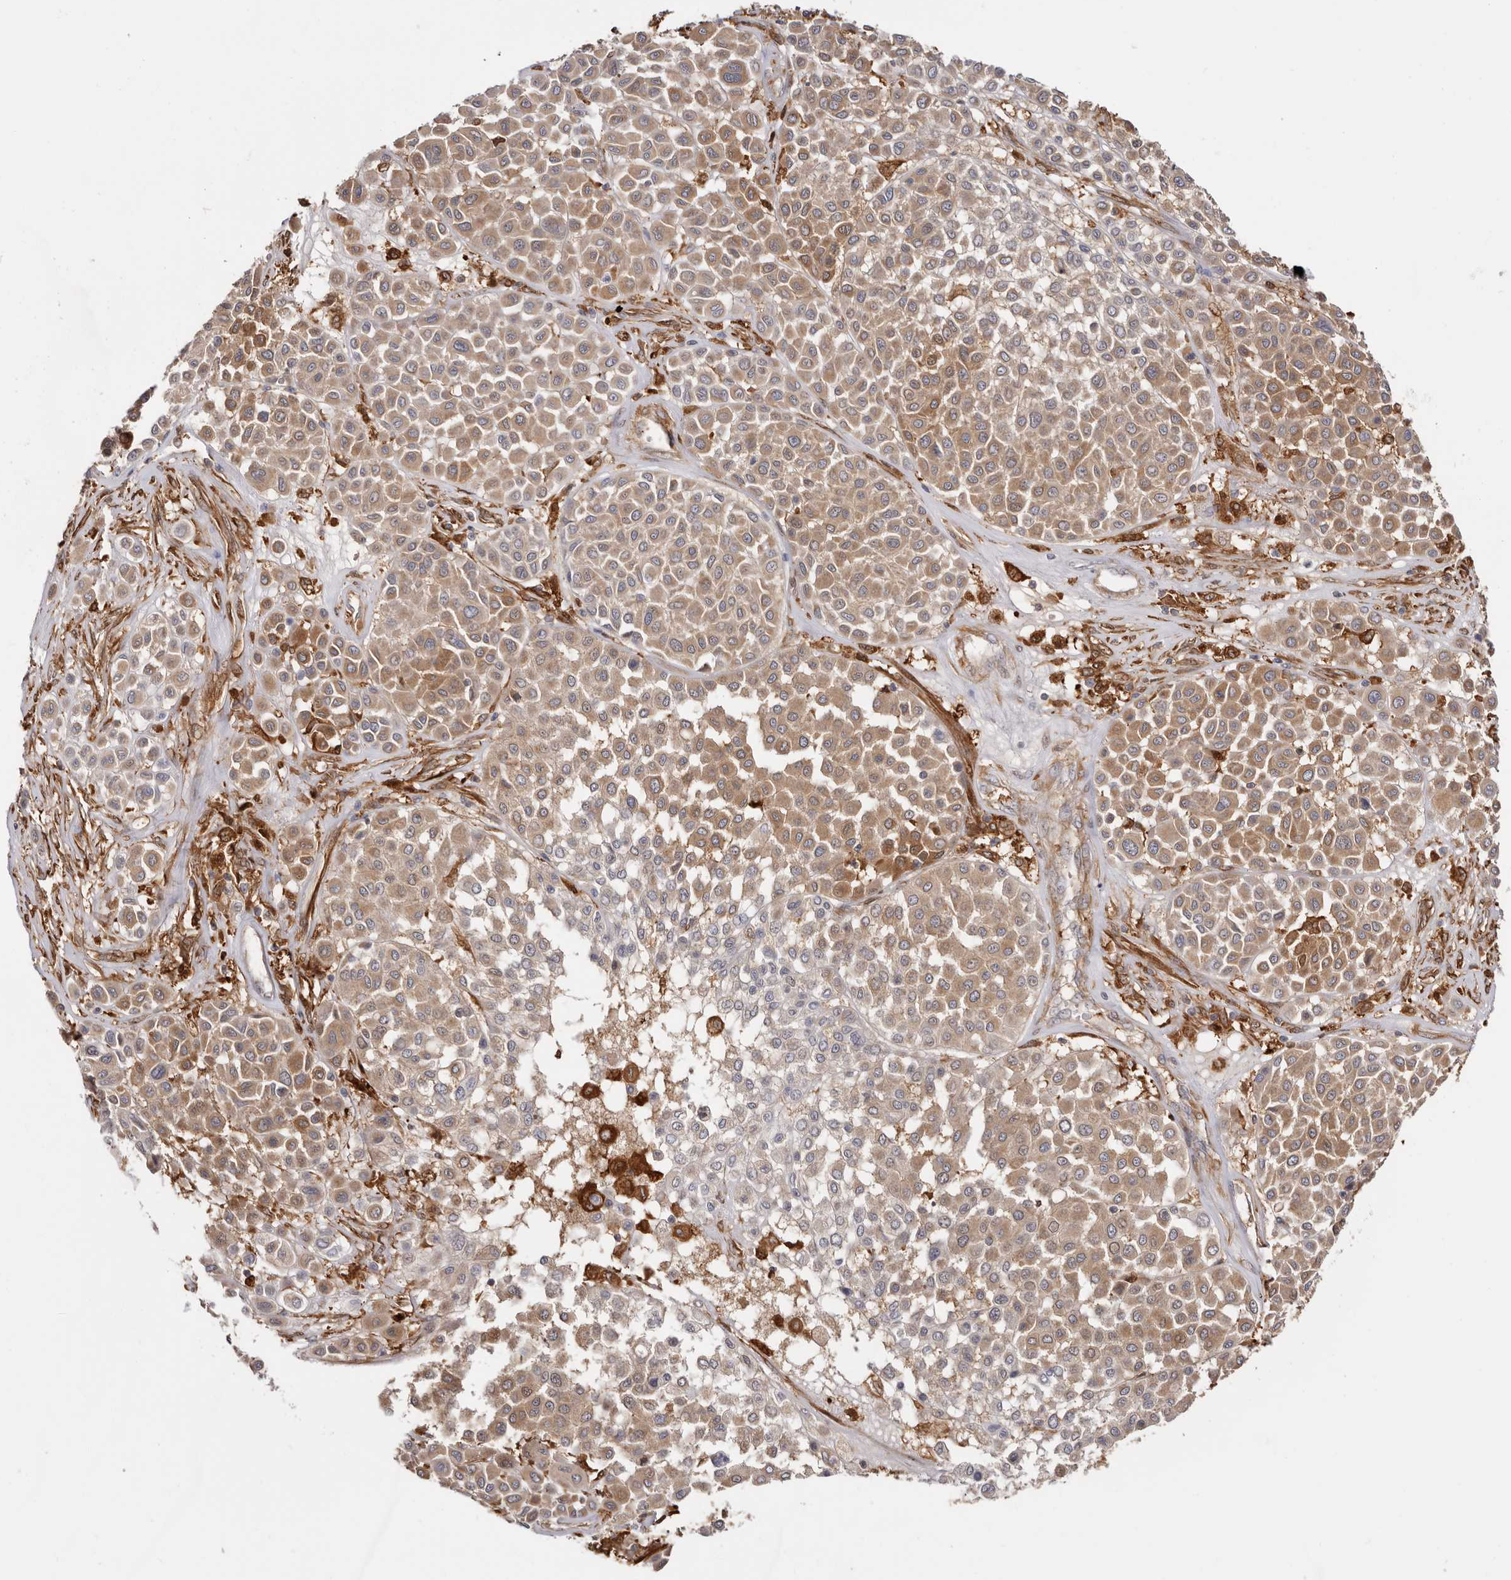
{"staining": {"intensity": "moderate", "quantity": ">75%", "location": "cytoplasmic/membranous"}, "tissue": "melanoma", "cell_type": "Tumor cells", "image_type": "cancer", "snomed": [{"axis": "morphology", "description": "Malignant melanoma, Metastatic site"}, {"axis": "topography", "description": "Soft tissue"}], "caption": "Immunohistochemical staining of melanoma displays medium levels of moderate cytoplasmic/membranous protein positivity in approximately >75% of tumor cells.", "gene": "LAP3", "patient": {"sex": "male", "age": 41}}